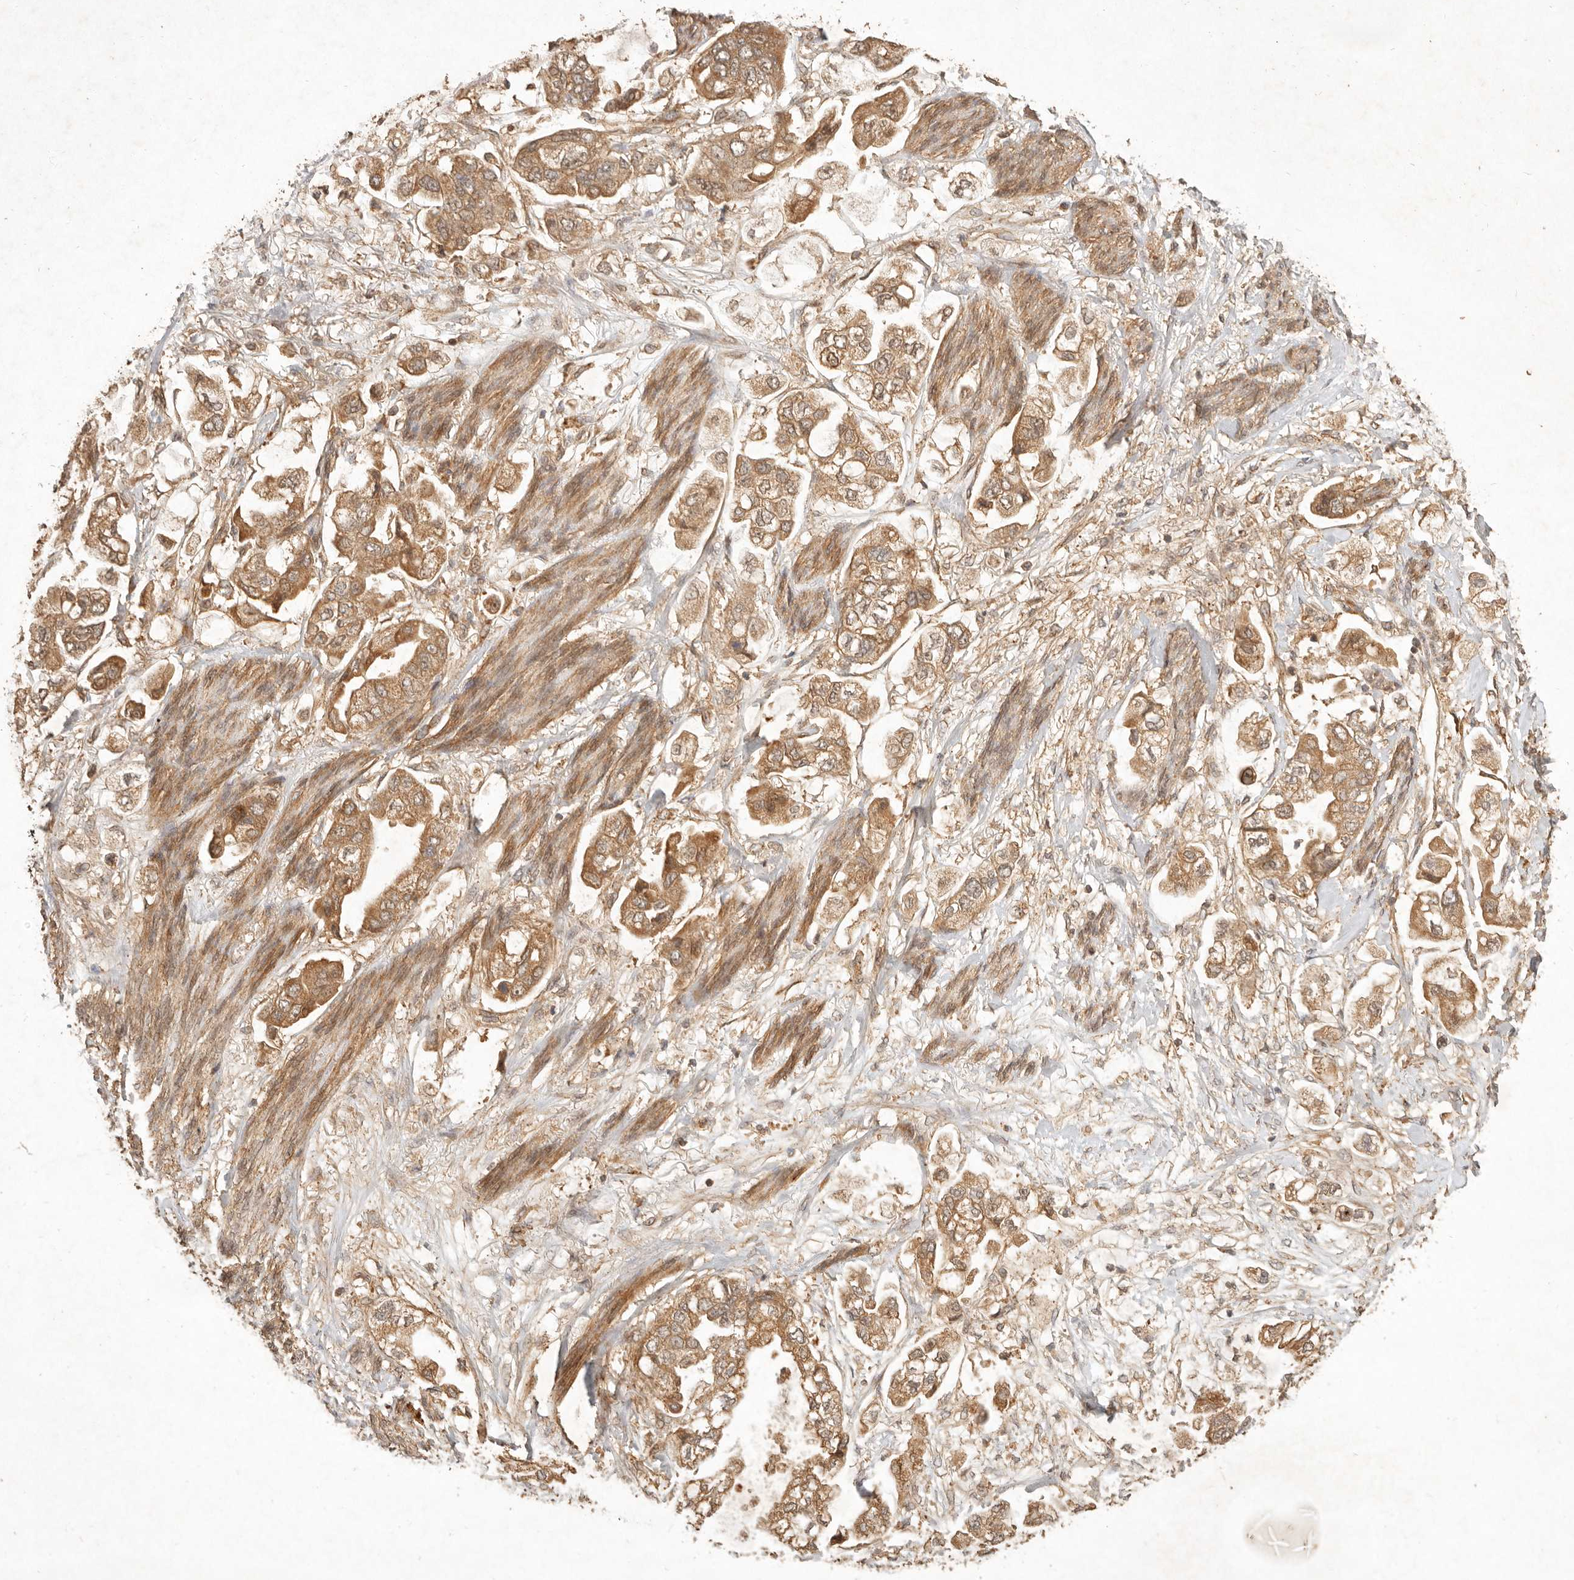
{"staining": {"intensity": "moderate", "quantity": ">75%", "location": "cytoplasmic/membranous"}, "tissue": "stomach cancer", "cell_type": "Tumor cells", "image_type": "cancer", "snomed": [{"axis": "morphology", "description": "Adenocarcinoma, NOS"}, {"axis": "topography", "description": "Stomach"}], "caption": "The photomicrograph displays a brown stain indicating the presence of a protein in the cytoplasmic/membranous of tumor cells in adenocarcinoma (stomach).", "gene": "CLEC4C", "patient": {"sex": "male", "age": 62}}